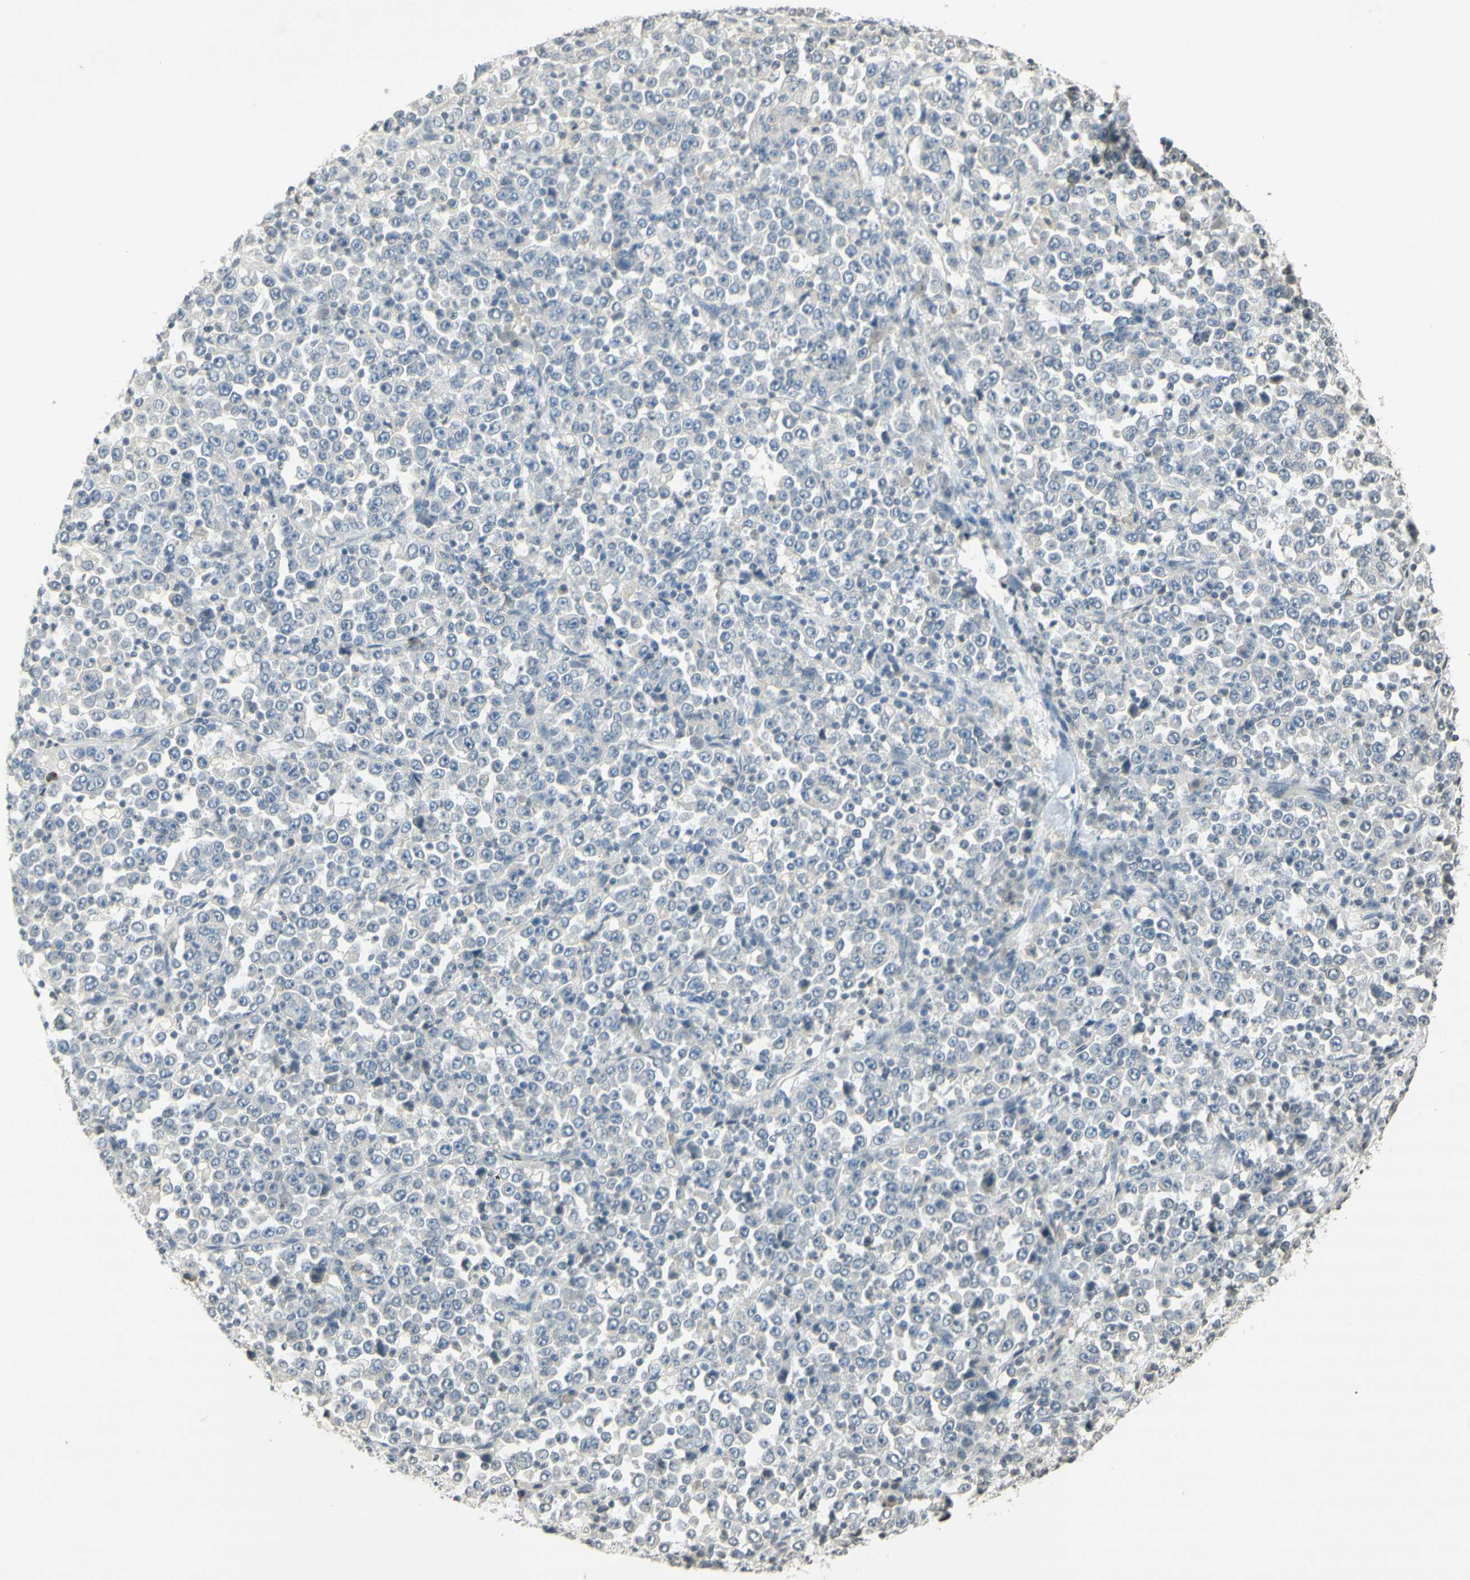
{"staining": {"intensity": "negative", "quantity": "none", "location": "none"}, "tissue": "stomach cancer", "cell_type": "Tumor cells", "image_type": "cancer", "snomed": [{"axis": "morphology", "description": "Normal tissue, NOS"}, {"axis": "morphology", "description": "Adenocarcinoma, NOS"}, {"axis": "topography", "description": "Stomach, upper"}, {"axis": "topography", "description": "Stomach"}], "caption": "The immunohistochemistry histopathology image has no significant staining in tumor cells of stomach cancer (adenocarcinoma) tissue. (DAB (3,3'-diaminobenzidine) immunohistochemistry visualized using brightfield microscopy, high magnification).", "gene": "GLI1", "patient": {"sex": "male", "age": 59}}